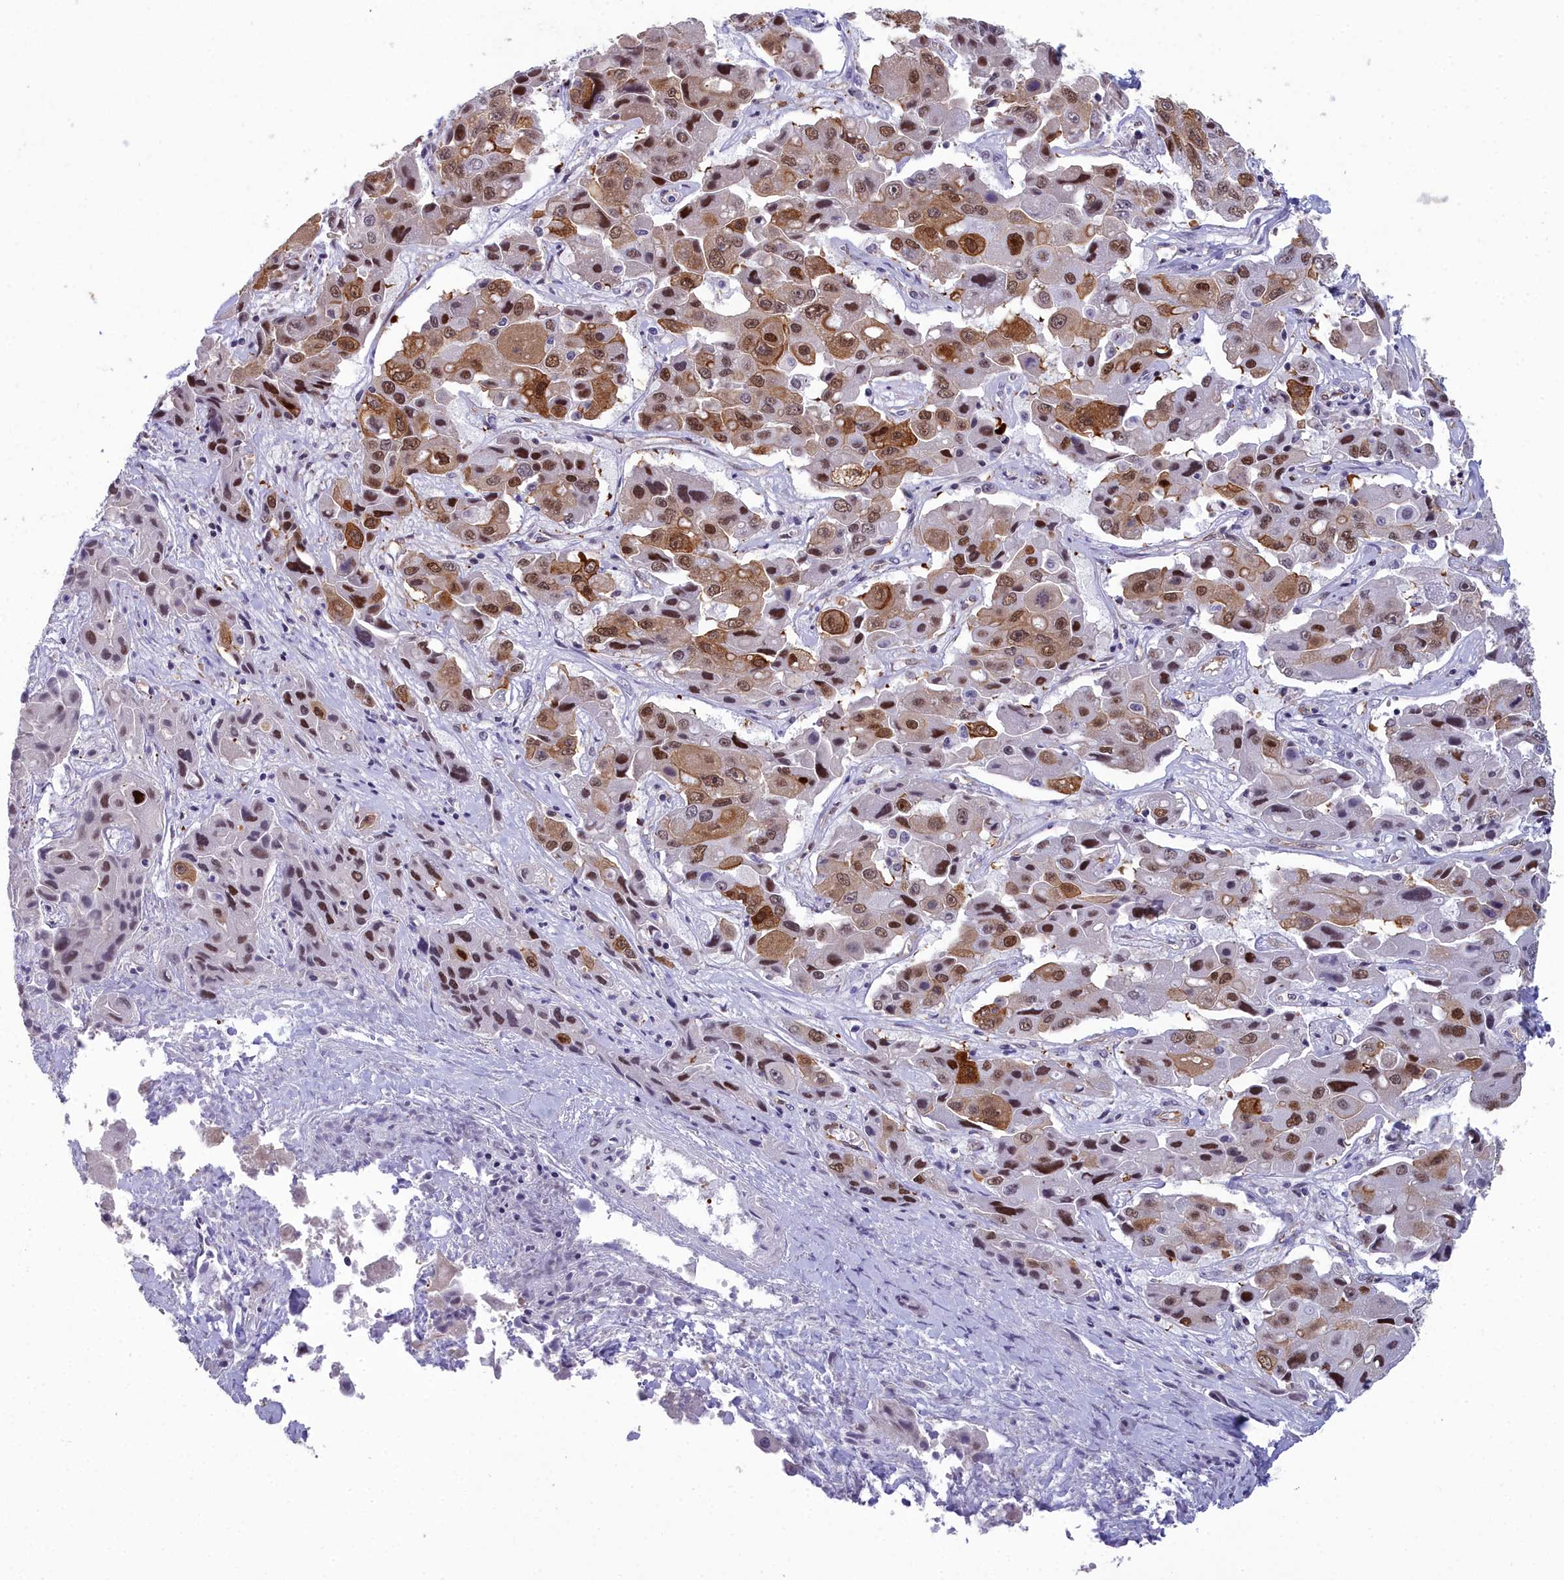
{"staining": {"intensity": "strong", "quantity": ">75%", "location": "cytoplasmic/membranous,nuclear"}, "tissue": "liver cancer", "cell_type": "Tumor cells", "image_type": "cancer", "snomed": [{"axis": "morphology", "description": "Cholangiocarcinoma"}, {"axis": "topography", "description": "Liver"}], "caption": "This histopathology image reveals liver cancer stained with immunohistochemistry (IHC) to label a protein in brown. The cytoplasmic/membranous and nuclear of tumor cells show strong positivity for the protein. Nuclei are counter-stained blue.", "gene": "CCDC97", "patient": {"sex": "male", "age": 67}}